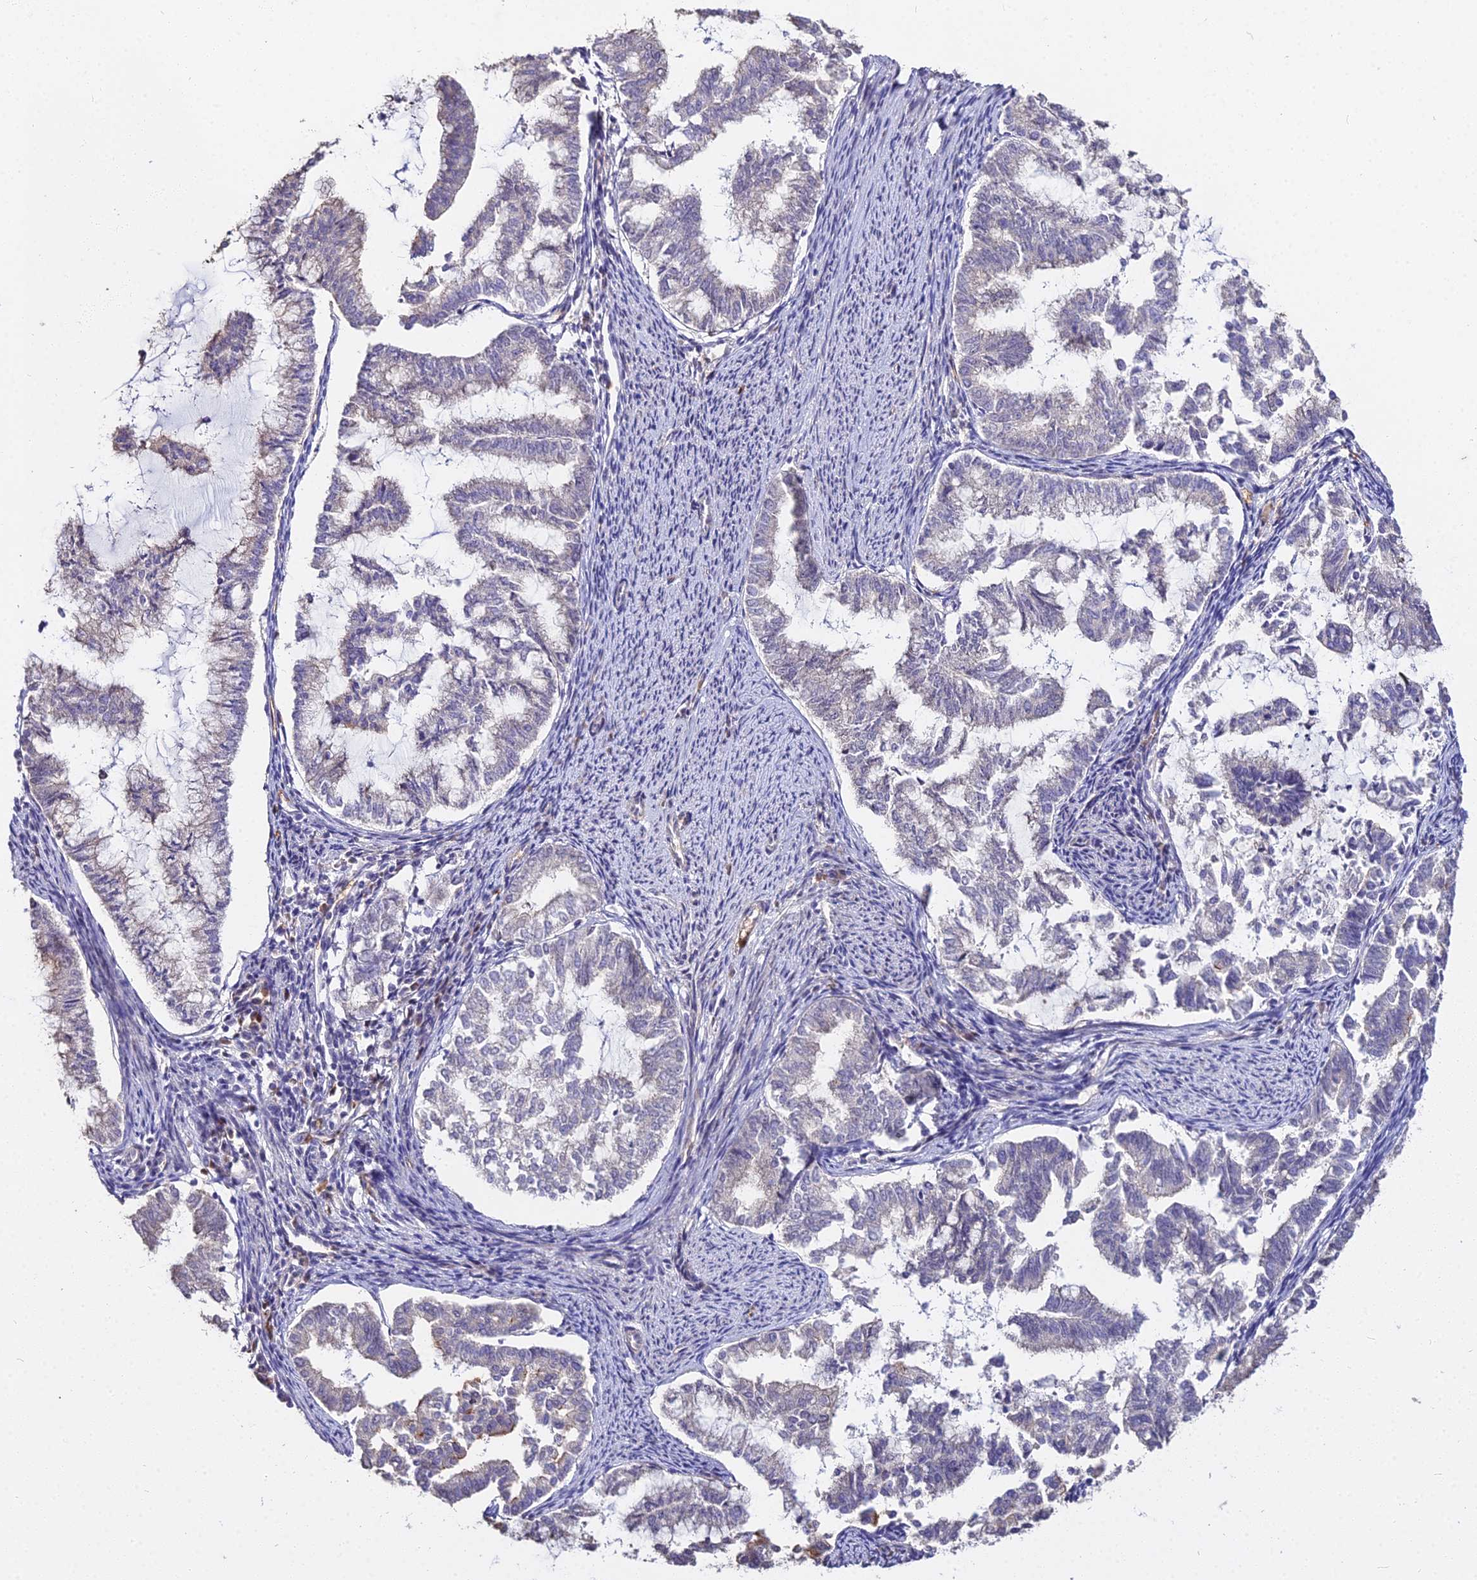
{"staining": {"intensity": "negative", "quantity": "none", "location": "none"}, "tissue": "endometrial cancer", "cell_type": "Tumor cells", "image_type": "cancer", "snomed": [{"axis": "morphology", "description": "Adenocarcinoma, NOS"}, {"axis": "topography", "description": "Endometrium"}], "caption": "There is no significant positivity in tumor cells of endometrial cancer.", "gene": "ZDBF2", "patient": {"sex": "female", "age": 79}}